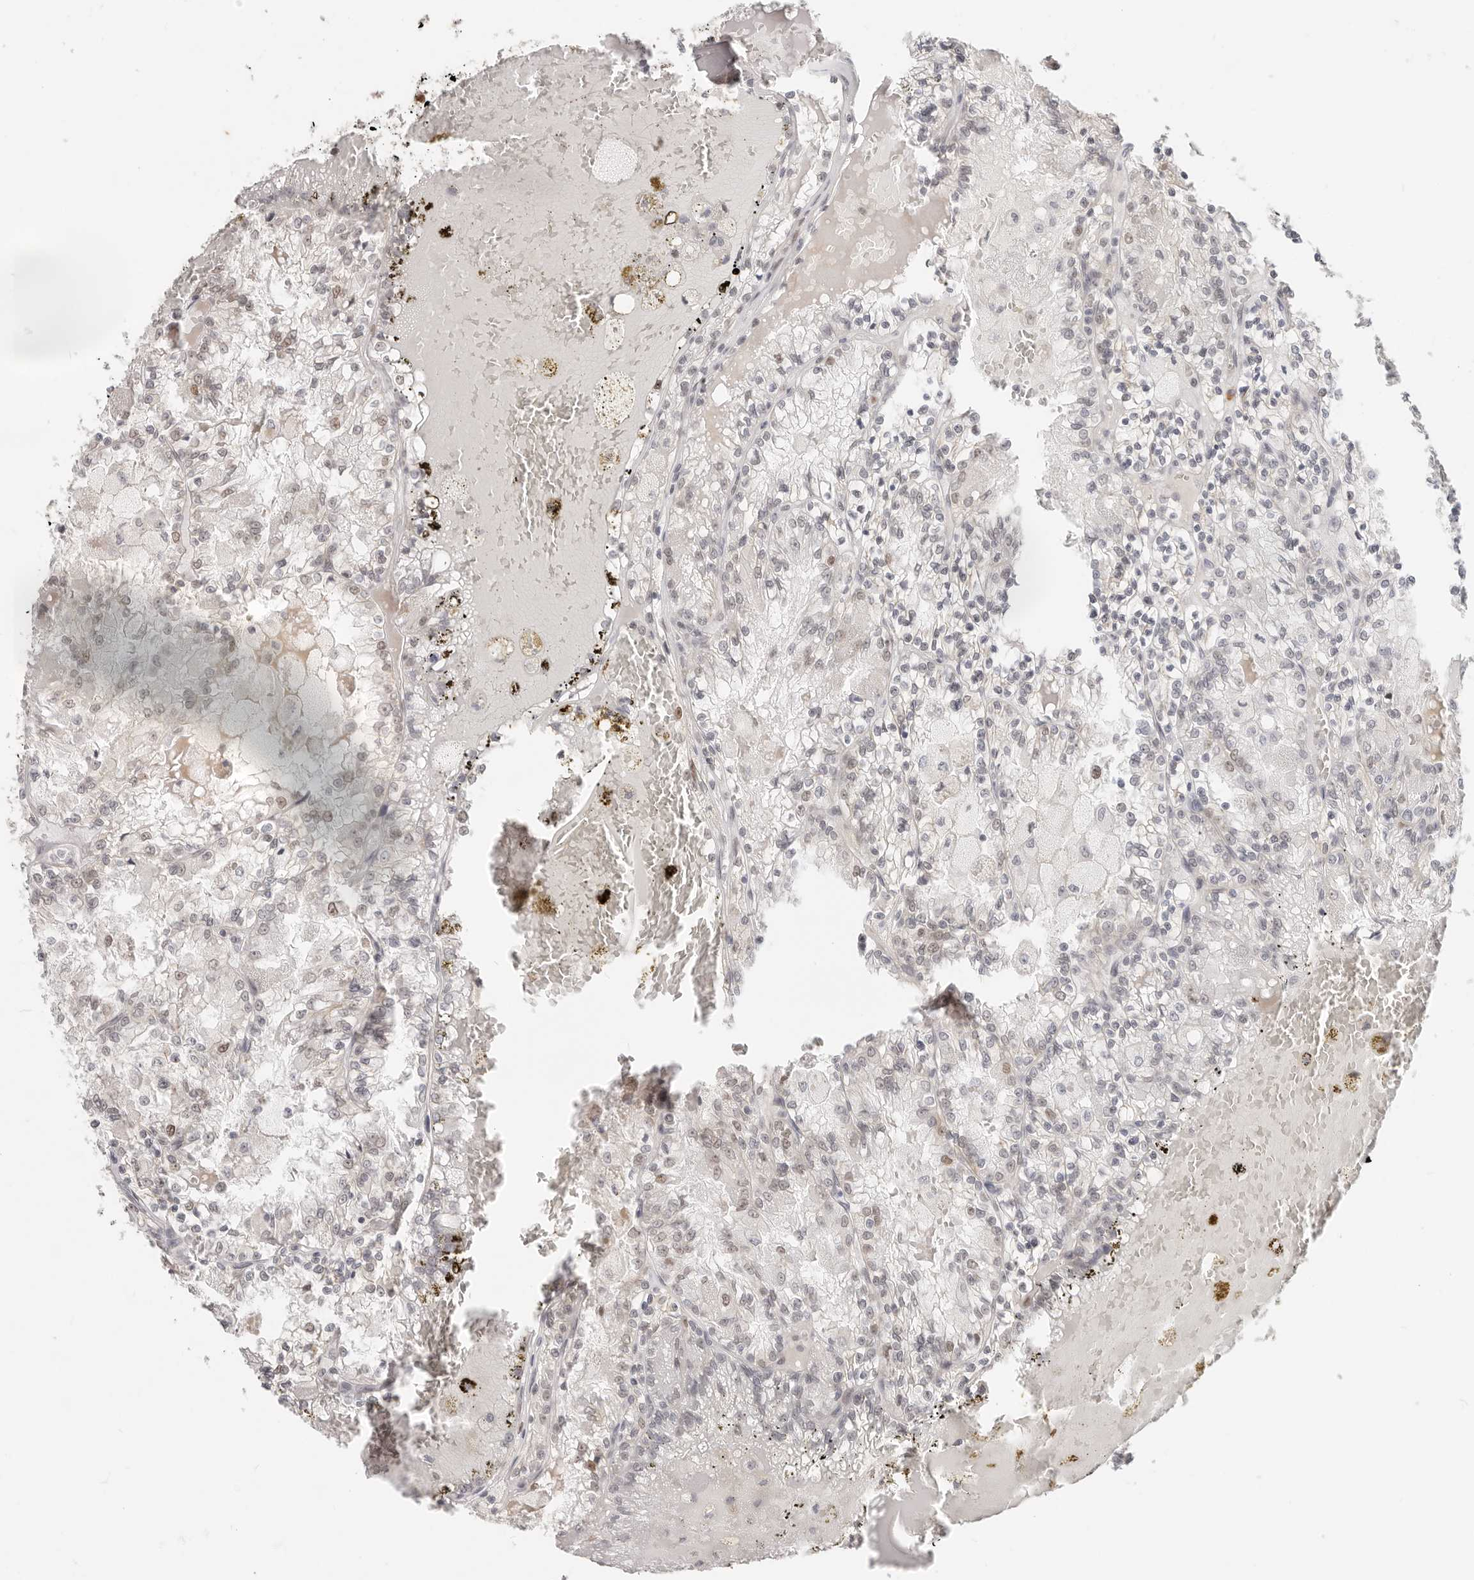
{"staining": {"intensity": "moderate", "quantity": "<25%", "location": "nuclear"}, "tissue": "renal cancer", "cell_type": "Tumor cells", "image_type": "cancer", "snomed": [{"axis": "morphology", "description": "Adenocarcinoma, NOS"}, {"axis": "topography", "description": "Kidney"}], "caption": "Immunohistochemical staining of human renal cancer (adenocarcinoma) exhibits low levels of moderate nuclear protein expression in approximately <25% of tumor cells.", "gene": "RFC2", "patient": {"sex": "female", "age": 56}}